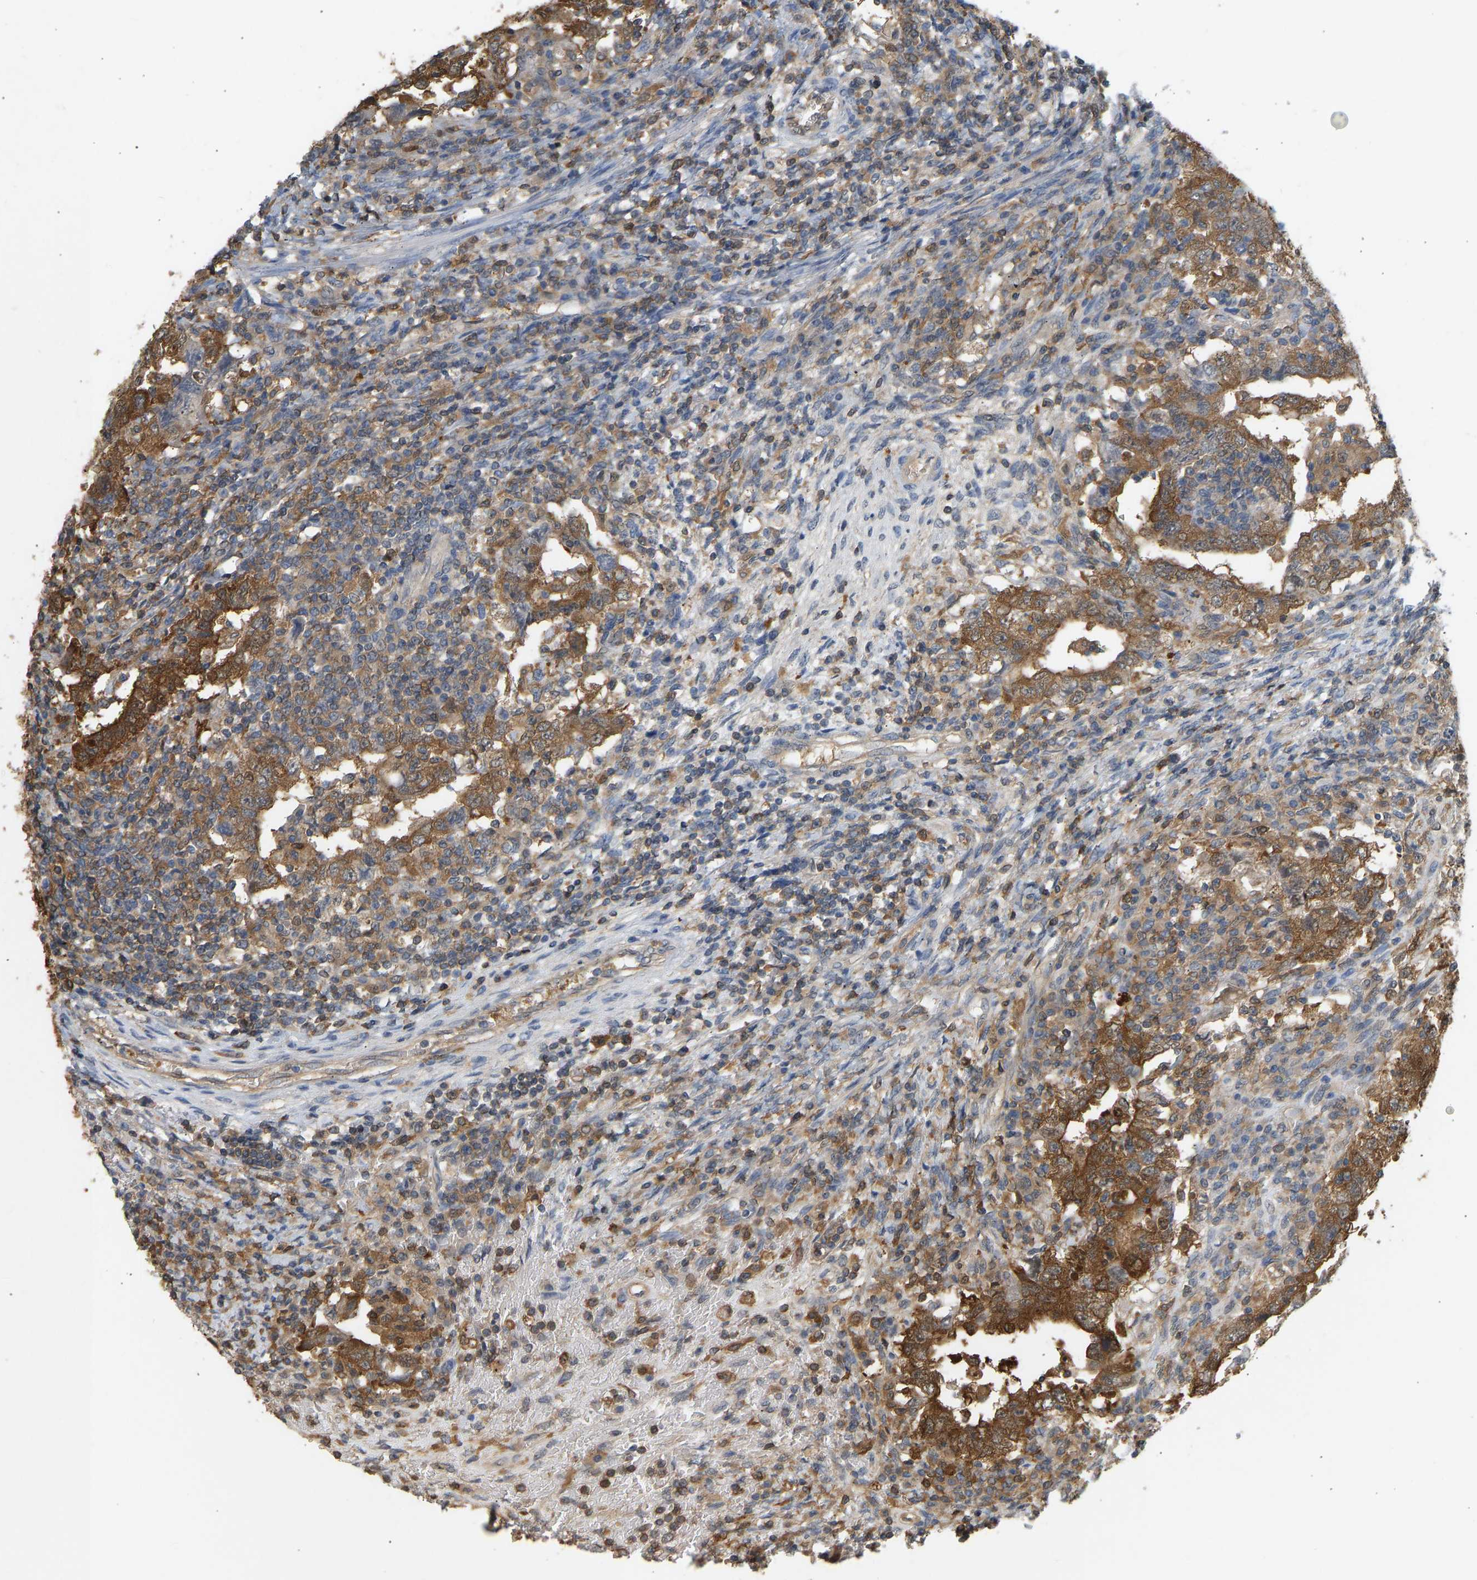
{"staining": {"intensity": "moderate", "quantity": ">75%", "location": "cytoplasmic/membranous"}, "tissue": "testis cancer", "cell_type": "Tumor cells", "image_type": "cancer", "snomed": [{"axis": "morphology", "description": "Carcinoma, Embryonal, NOS"}, {"axis": "topography", "description": "Testis"}], "caption": "A histopathology image showing moderate cytoplasmic/membranous expression in approximately >75% of tumor cells in testis embryonal carcinoma, as visualized by brown immunohistochemical staining.", "gene": "ENO1", "patient": {"sex": "male", "age": 26}}